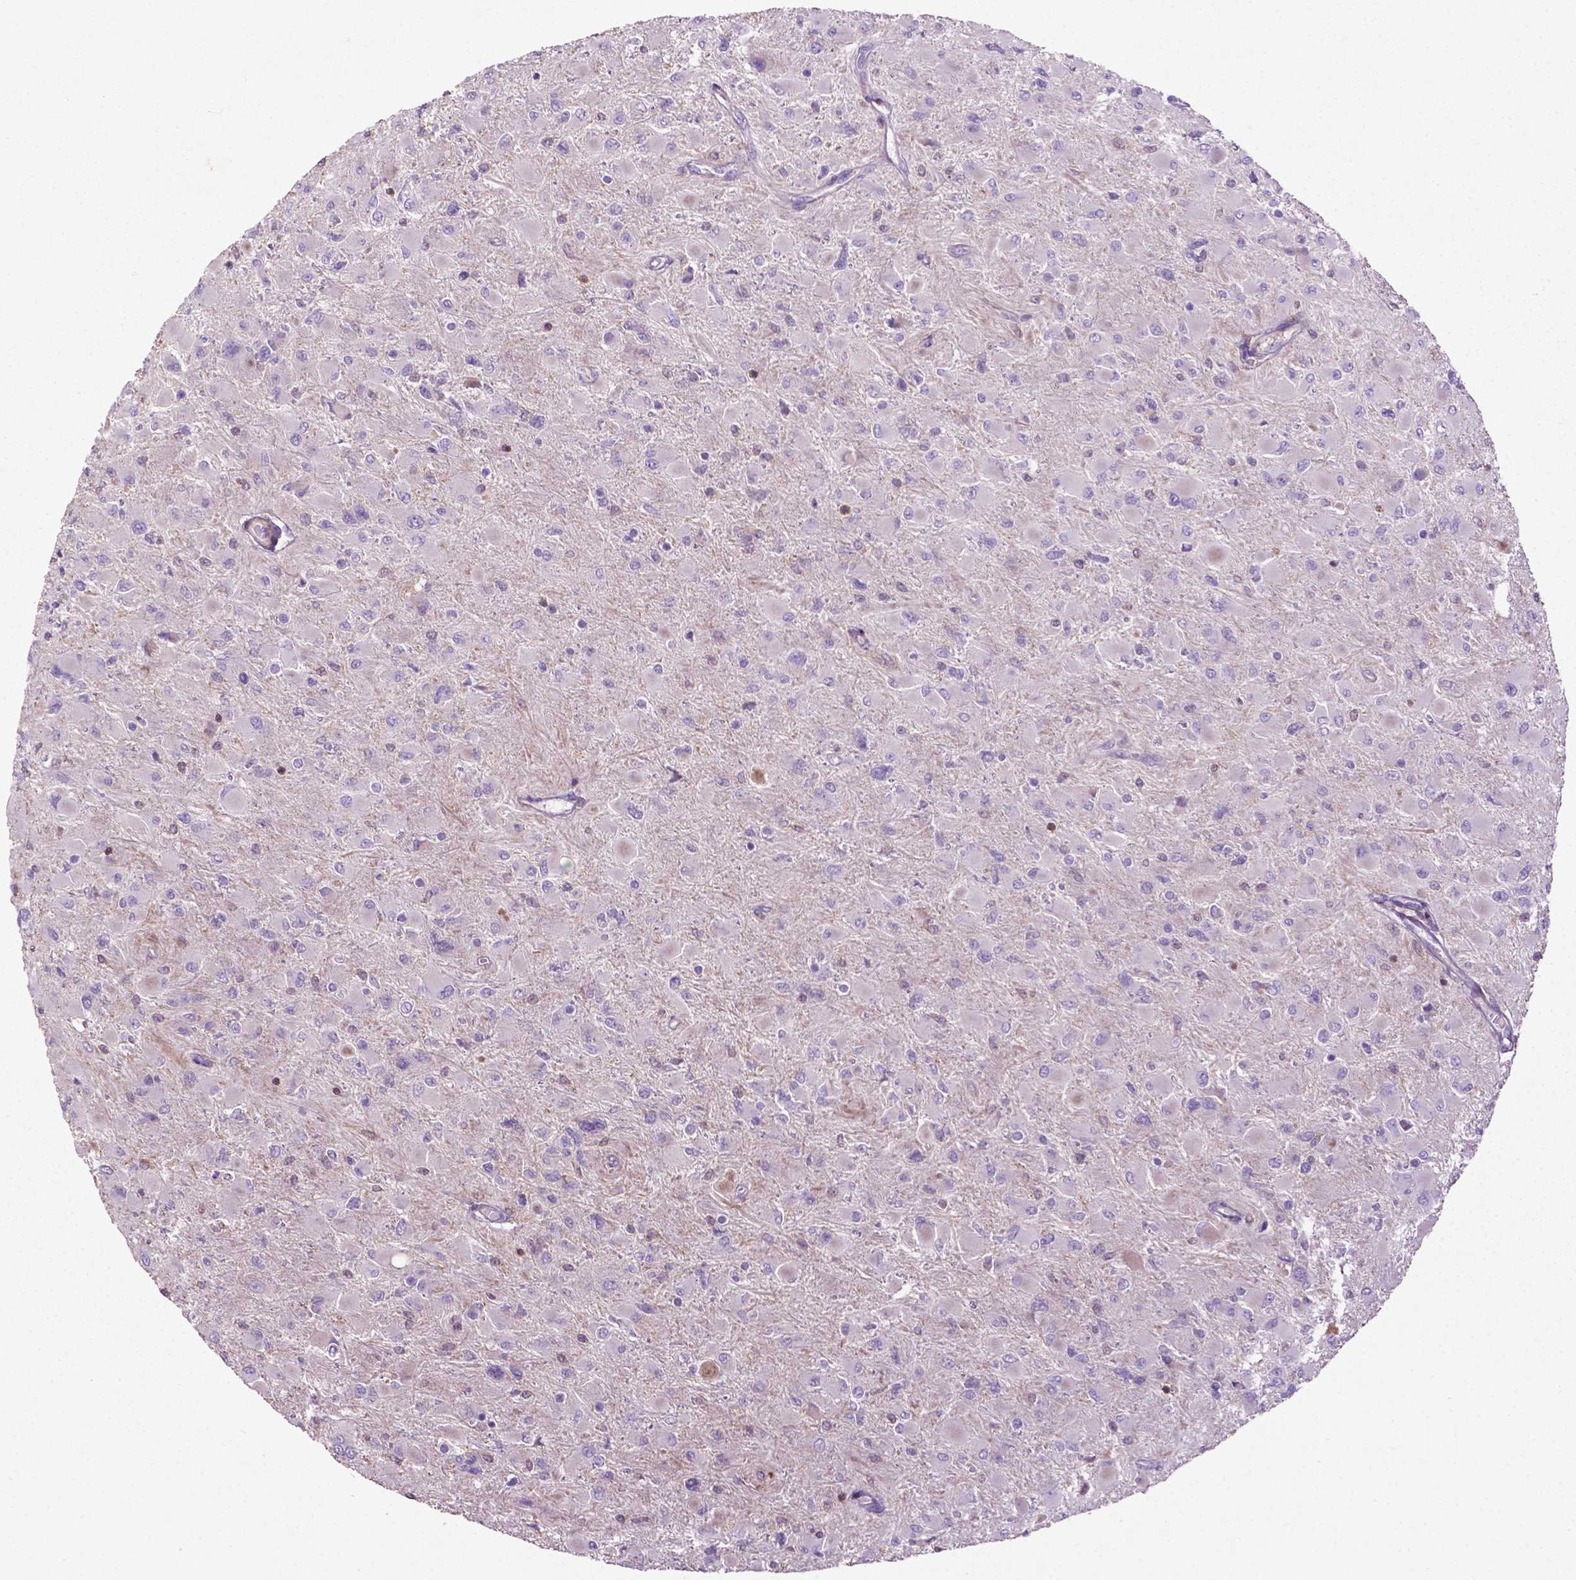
{"staining": {"intensity": "negative", "quantity": "none", "location": "none"}, "tissue": "glioma", "cell_type": "Tumor cells", "image_type": "cancer", "snomed": [{"axis": "morphology", "description": "Glioma, malignant, High grade"}, {"axis": "topography", "description": "Cerebral cortex"}], "caption": "Human malignant high-grade glioma stained for a protein using immunohistochemistry shows no expression in tumor cells.", "gene": "BMP4", "patient": {"sex": "female", "age": 36}}